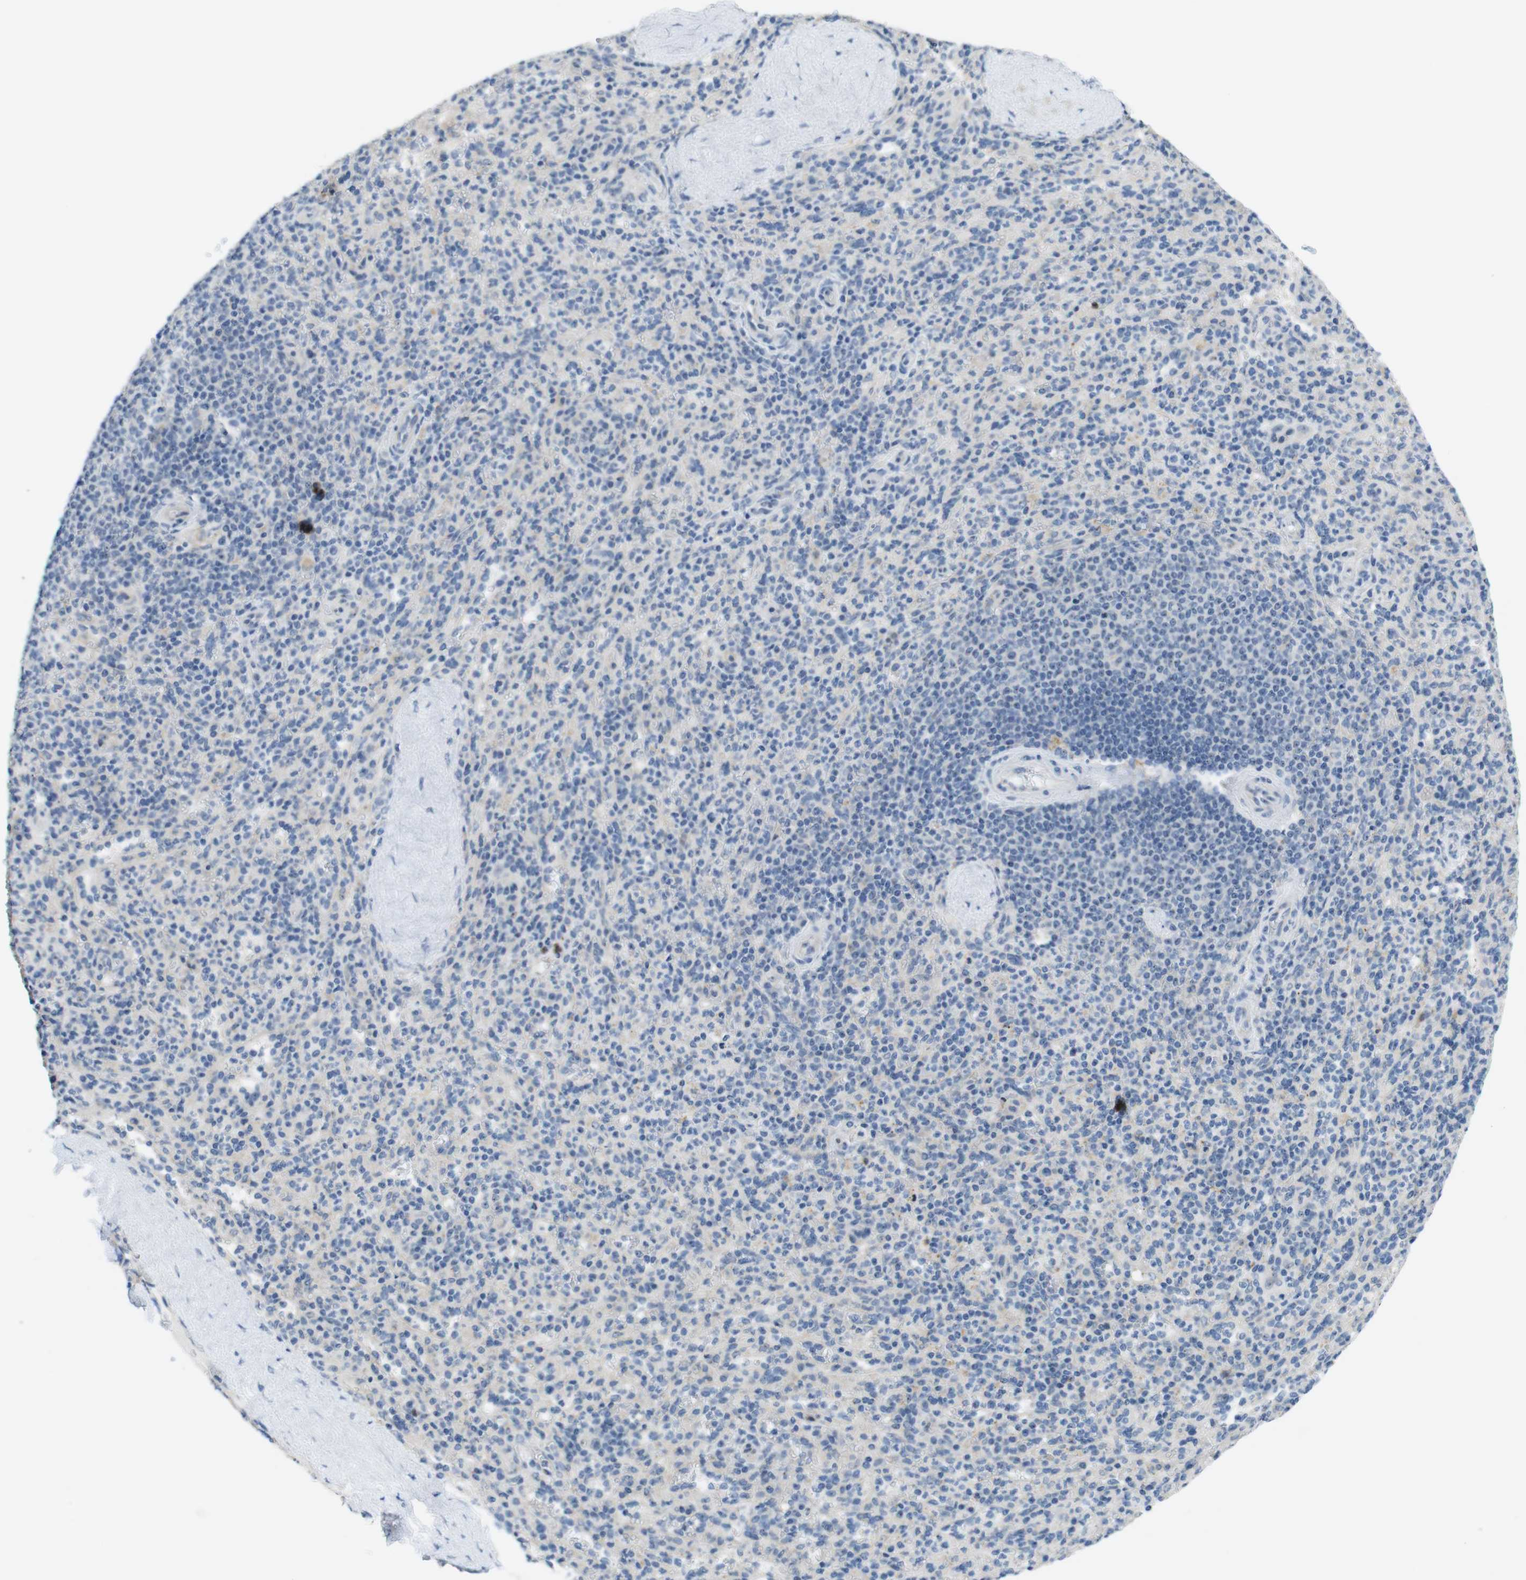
{"staining": {"intensity": "negative", "quantity": "none", "location": "none"}, "tissue": "spleen", "cell_type": "Cells in red pulp", "image_type": "normal", "snomed": [{"axis": "morphology", "description": "Normal tissue, NOS"}, {"axis": "topography", "description": "Spleen"}], "caption": "This is an immunohistochemistry (IHC) photomicrograph of normal spleen. There is no staining in cells in red pulp.", "gene": "TJP3", "patient": {"sex": "male", "age": 36}}